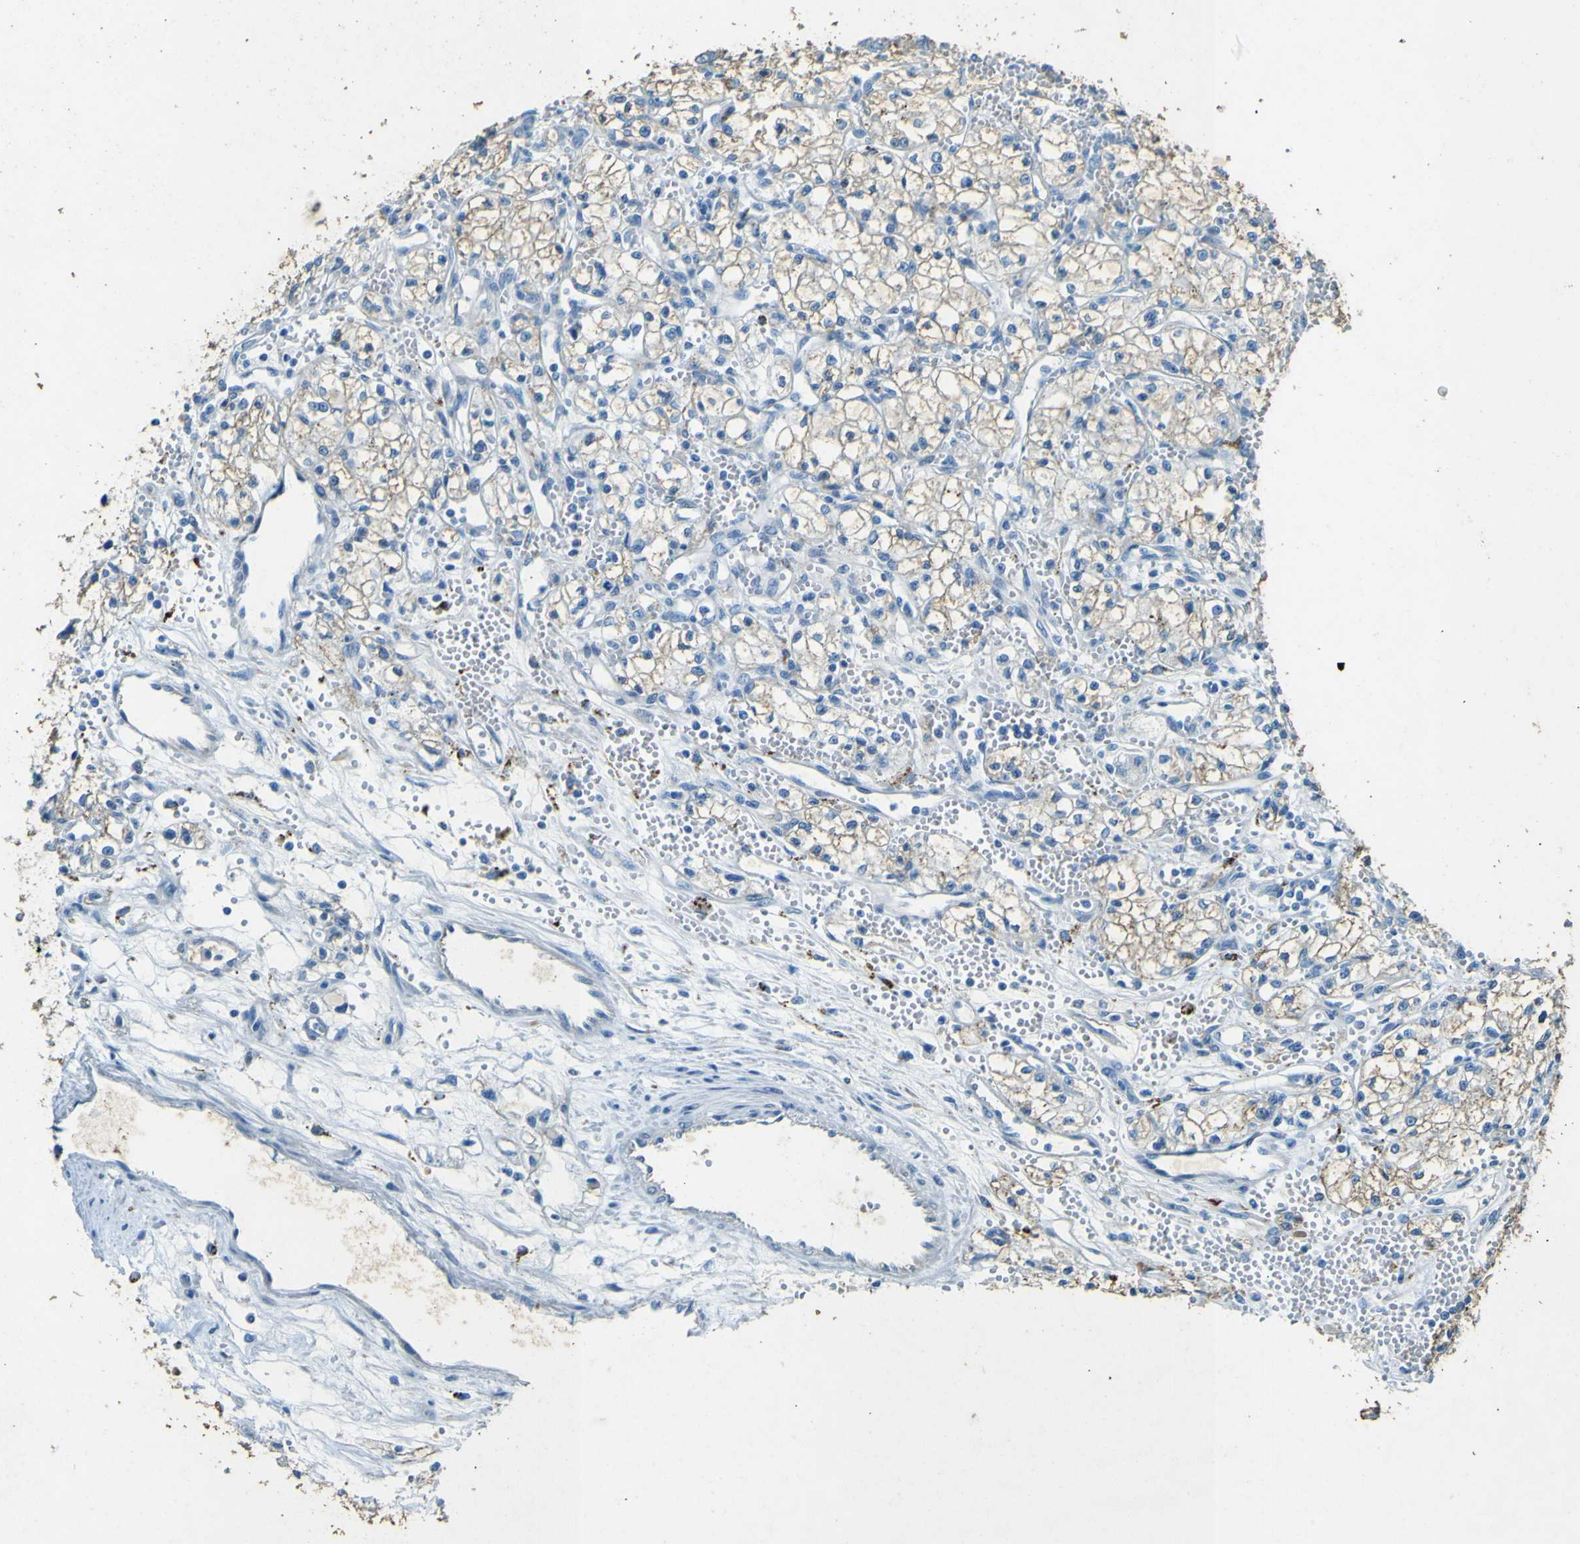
{"staining": {"intensity": "weak", "quantity": ">75%", "location": "cytoplasmic/membranous"}, "tissue": "renal cancer", "cell_type": "Tumor cells", "image_type": "cancer", "snomed": [{"axis": "morphology", "description": "Normal tissue, NOS"}, {"axis": "morphology", "description": "Adenocarcinoma, NOS"}, {"axis": "topography", "description": "Kidney"}], "caption": "Renal cancer stained with DAB immunohistochemistry (IHC) demonstrates low levels of weak cytoplasmic/membranous positivity in about >75% of tumor cells.", "gene": "PDE9A", "patient": {"sex": "male", "age": 59}}